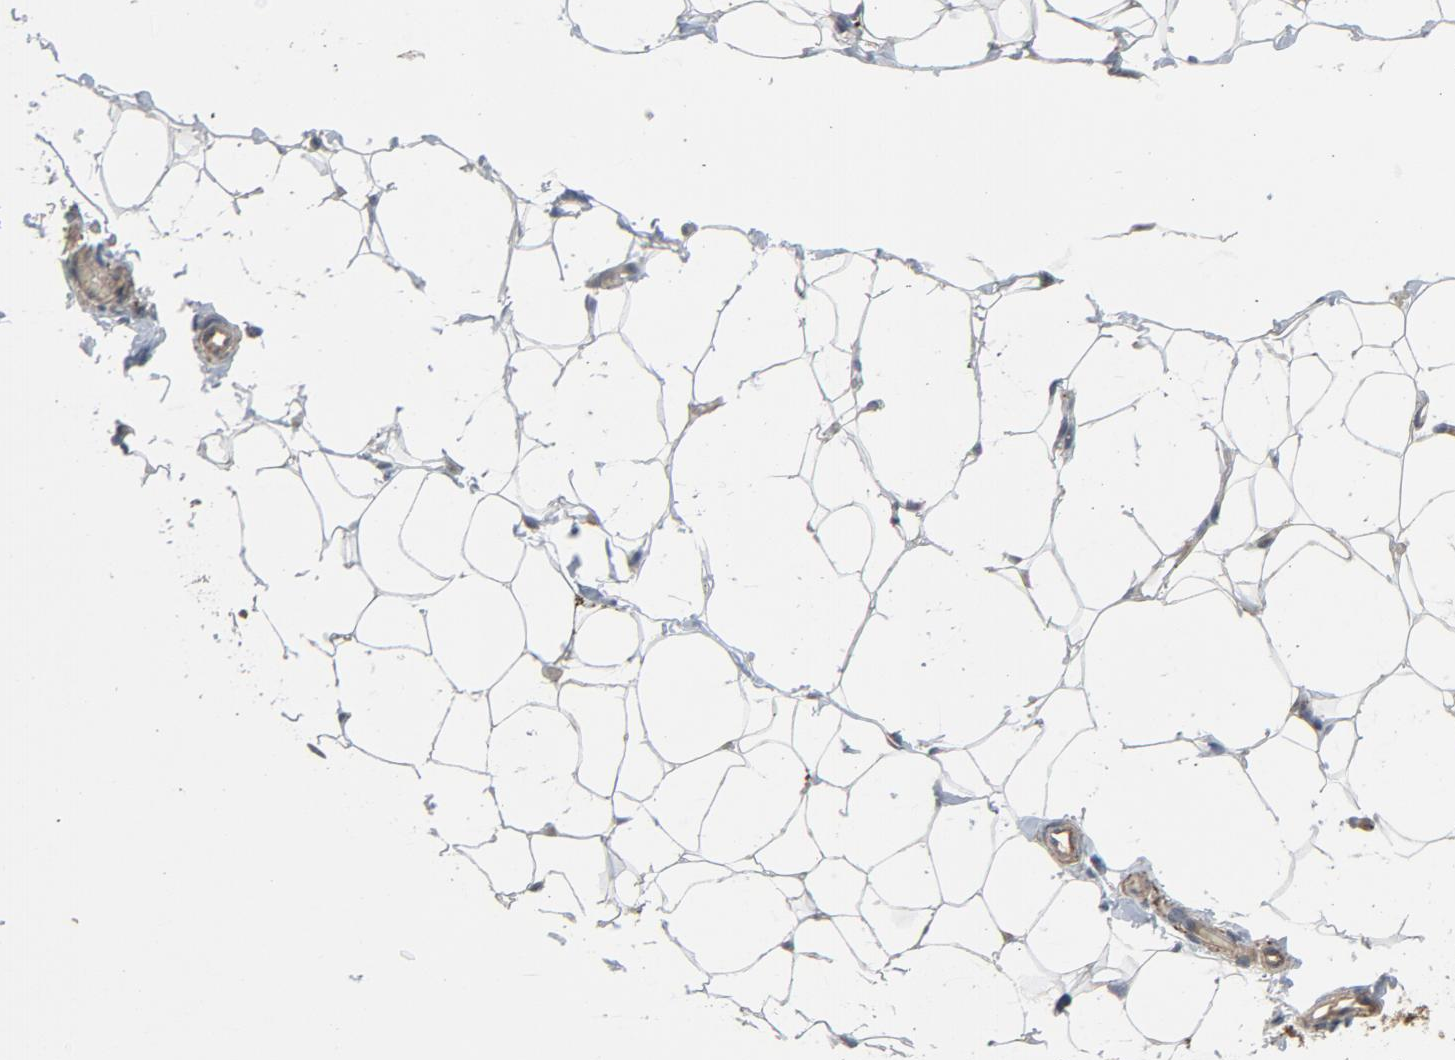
{"staining": {"intensity": "negative", "quantity": "none", "location": "none"}, "tissue": "adipose tissue", "cell_type": "Adipocytes", "image_type": "normal", "snomed": [{"axis": "morphology", "description": "Normal tissue, NOS"}, {"axis": "topography", "description": "Soft tissue"}], "caption": "High power microscopy photomicrograph of an immunohistochemistry histopathology image of unremarkable adipose tissue, revealing no significant staining in adipocytes.", "gene": "PDZD4", "patient": {"sex": "male", "age": 26}}